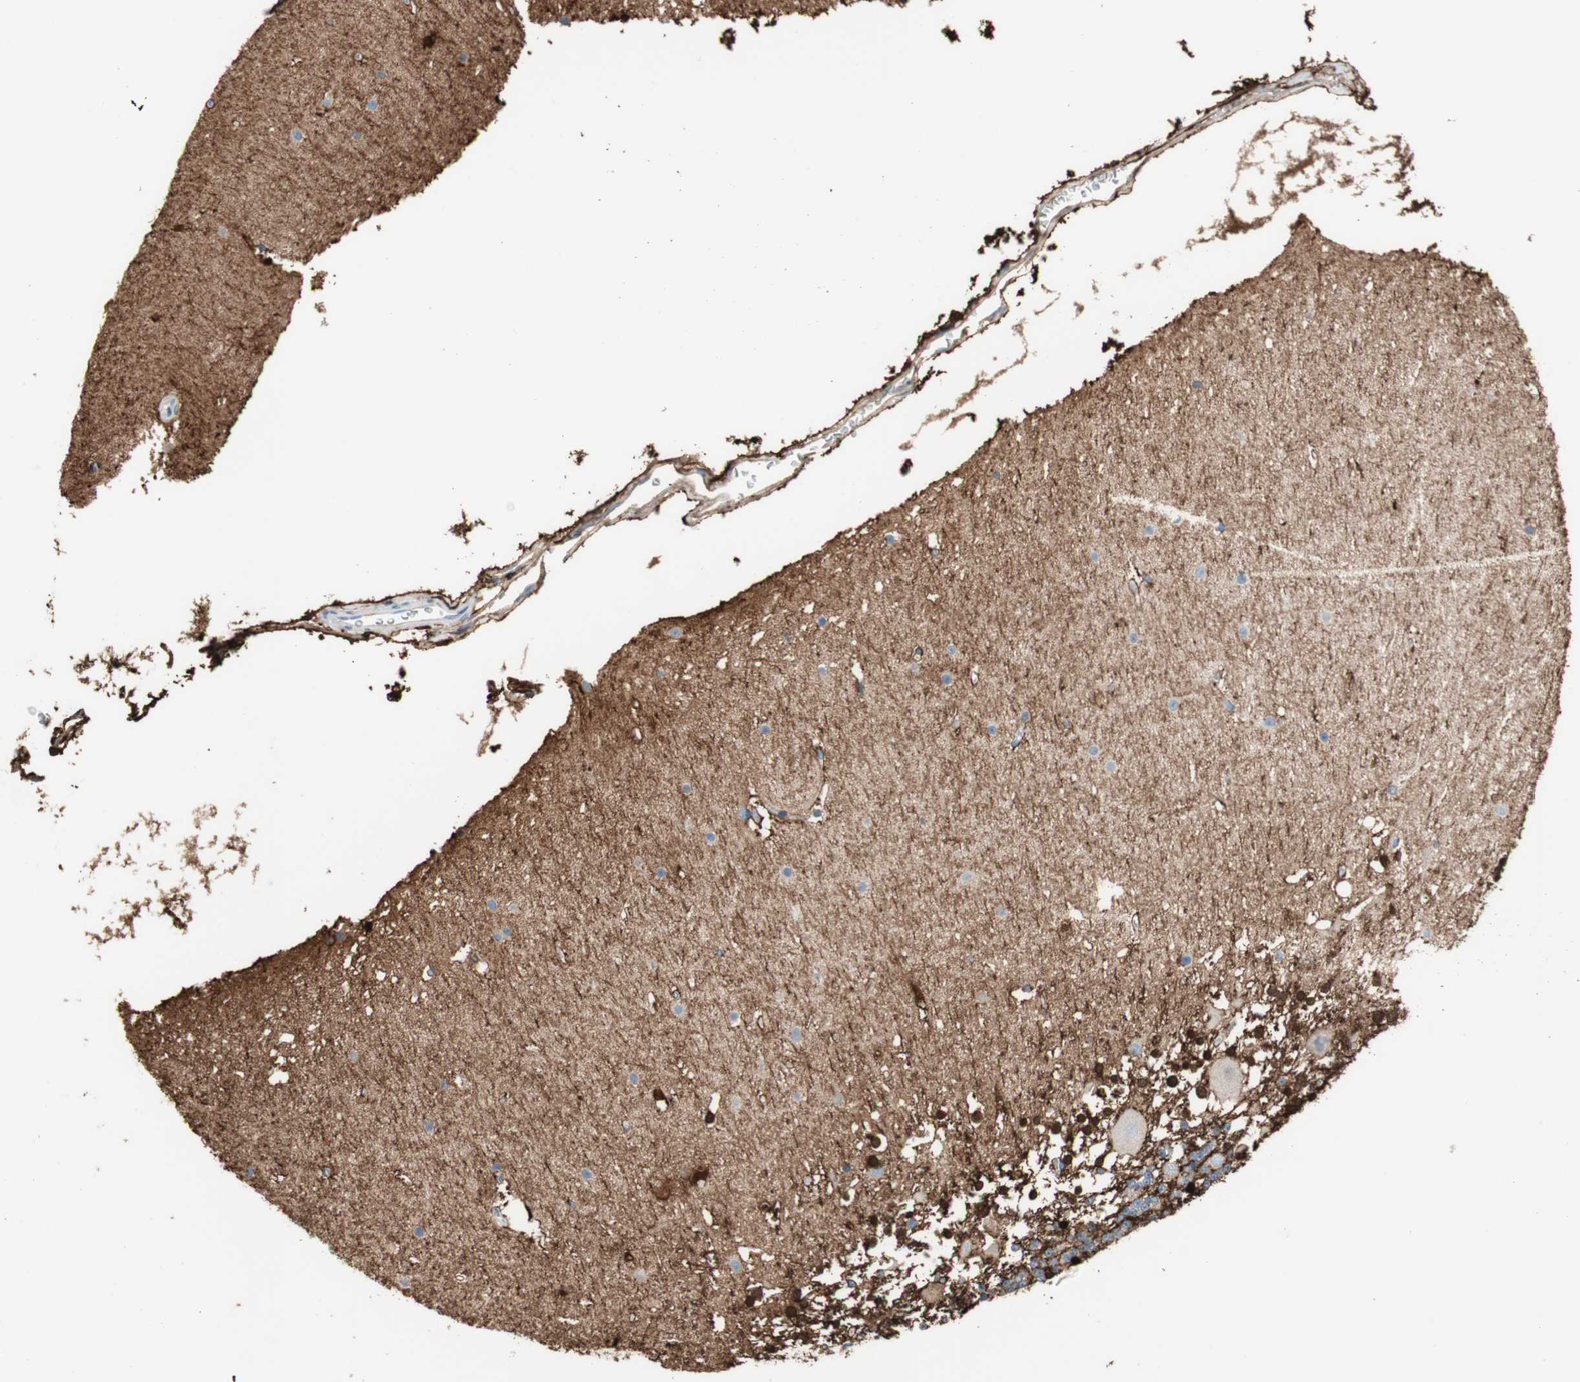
{"staining": {"intensity": "strong", "quantity": "<25%", "location": "cytoplasmic/membranous,nuclear"}, "tissue": "cerebellum", "cell_type": "Cells in granular layer", "image_type": "normal", "snomed": [{"axis": "morphology", "description": "Normal tissue, NOS"}, {"axis": "topography", "description": "Cerebellum"}], "caption": "High-power microscopy captured an IHC micrograph of benign cerebellum, revealing strong cytoplasmic/membranous,nuclear staining in approximately <25% of cells in granular layer.", "gene": "GLUL", "patient": {"sex": "female", "age": 19}}